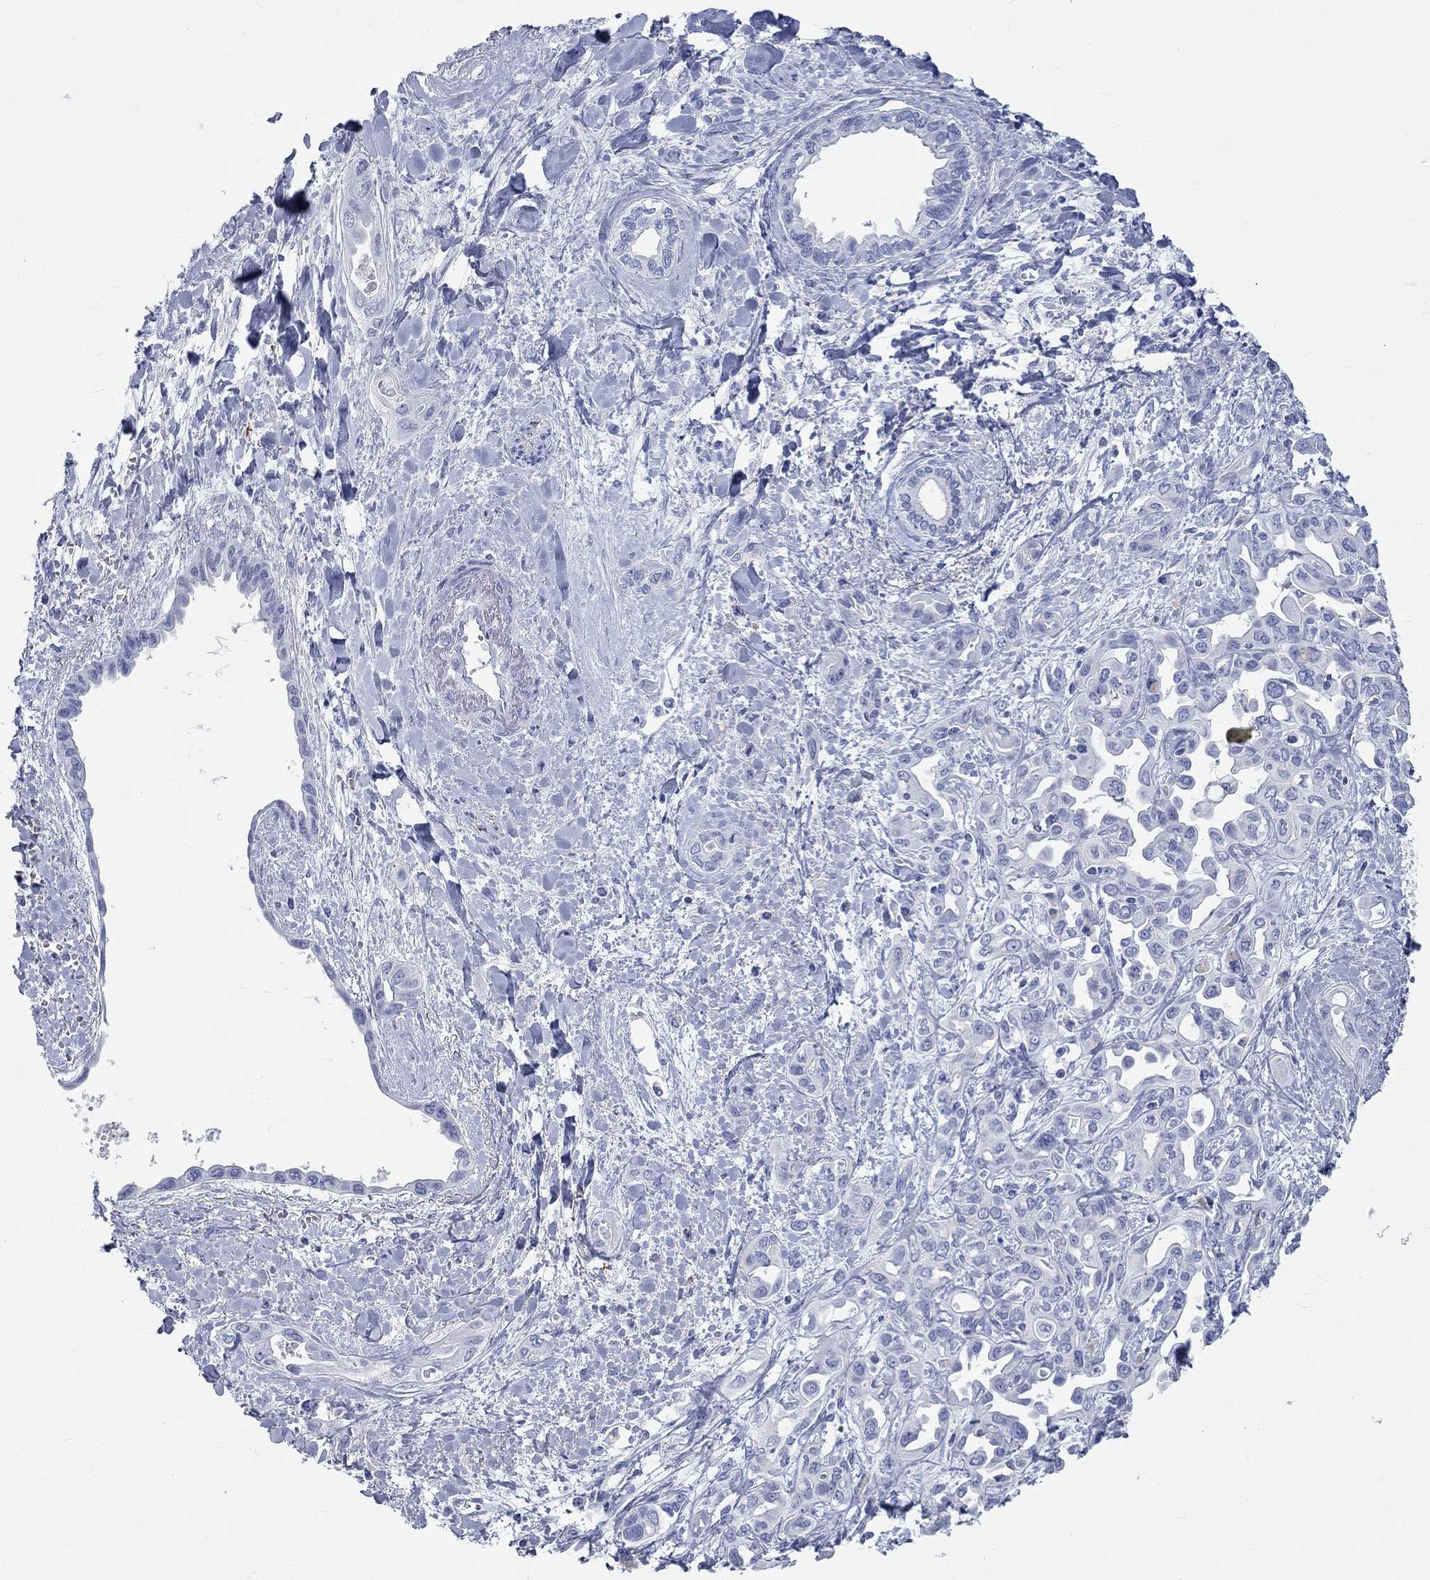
{"staining": {"intensity": "weak", "quantity": "<25%", "location": "cytoplasmic/membranous"}, "tissue": "liver cancer", "cell_type": "Tumor cells", "image_type": "cancer", "snomed": [{"axis": "morphology", "description": "Cholangiocarcinoma"}, {"axis": "topography", "description": "Liver"}], "caption": "This image is of cholangiocarcinoma (liver) stained with IHC to label a protein in brown with the nuclei are counter-stained blue. There is no staining in tumor cells.", "gene": "SPATA9", "patient": {"sex": "female", "age": 64}}